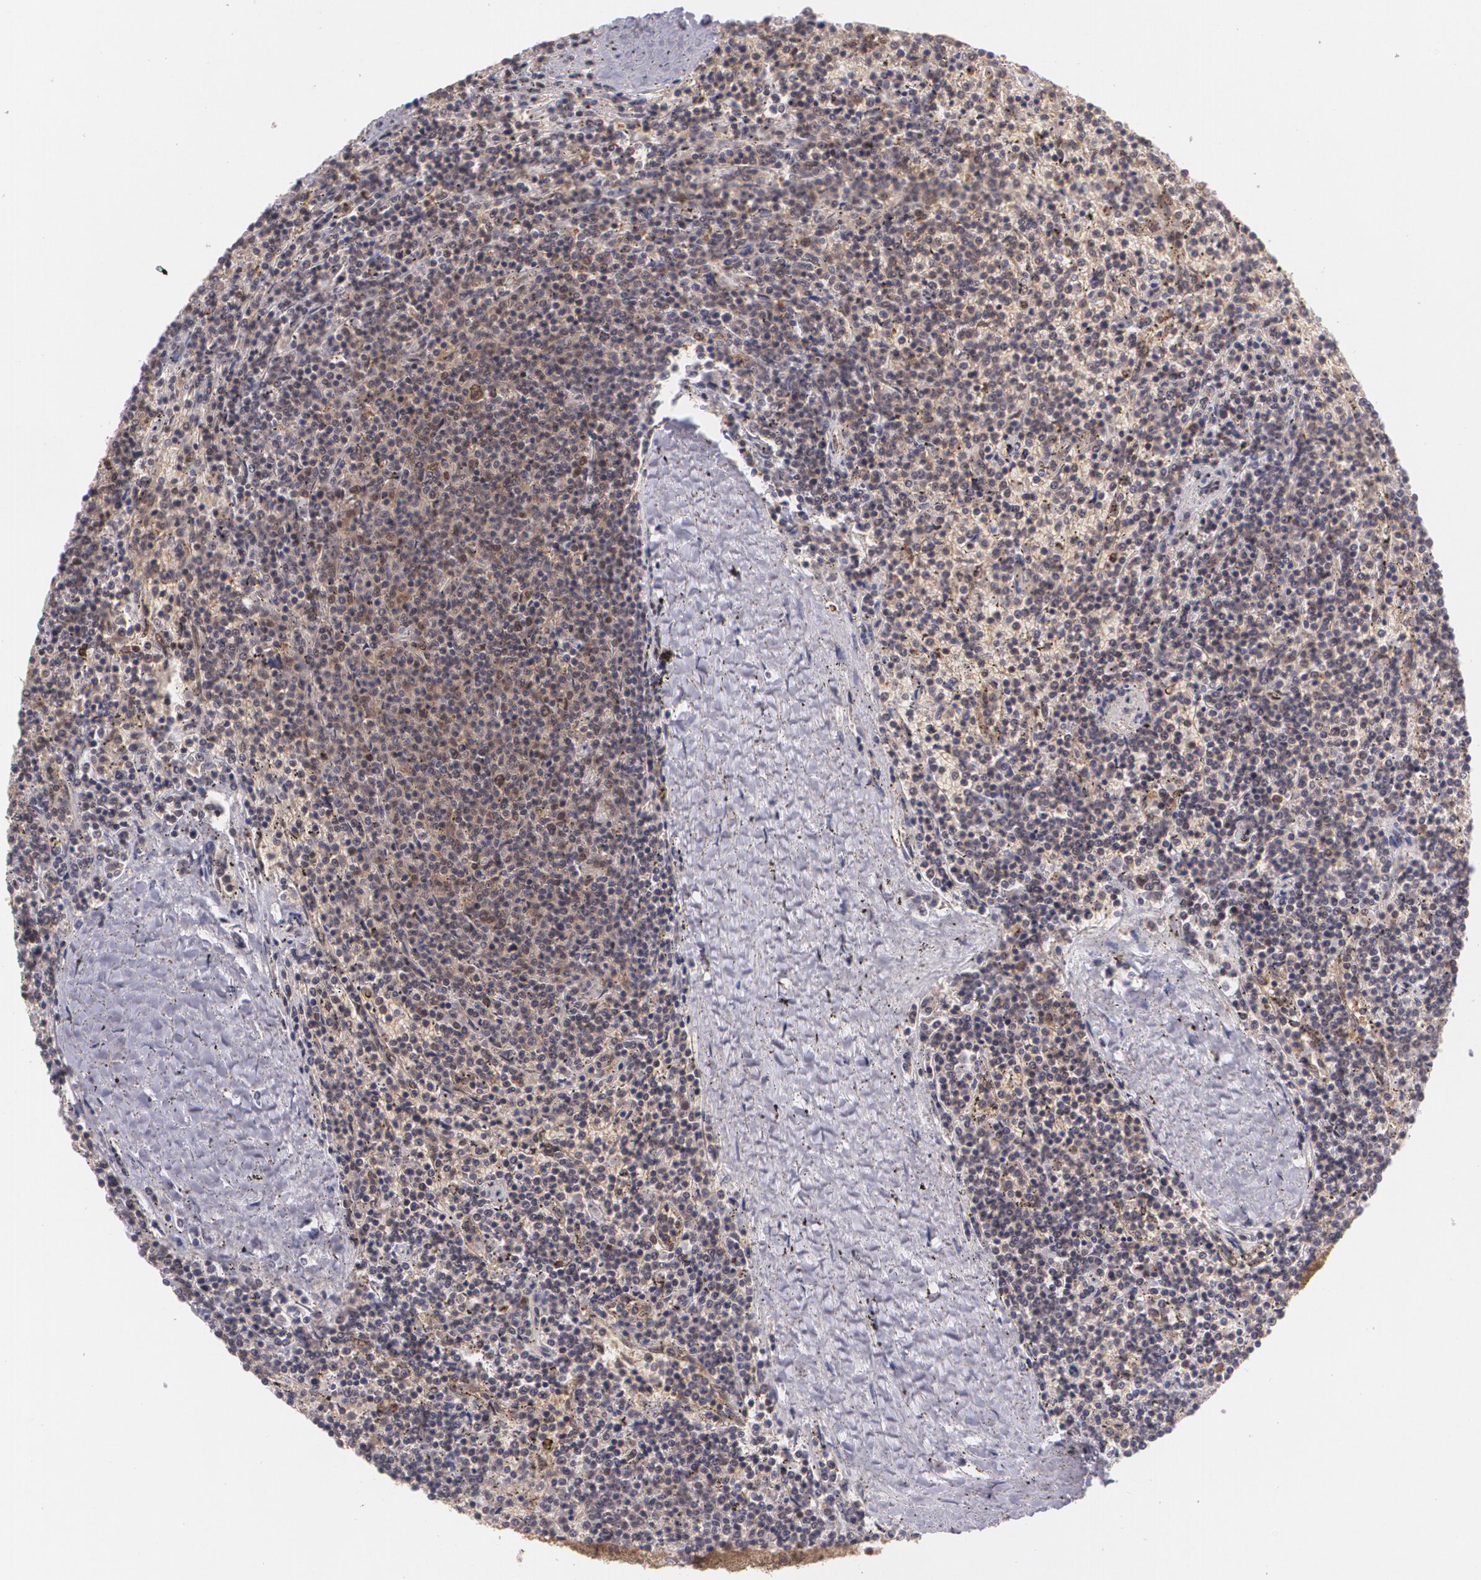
{"staining": {"intensity": "moderate", "quantity": "25%-75%", "location": "cytoplasmic/membranous,nuclear"}, "tissue": "lymphoma", "cell_type": "Tumor cells", "image_type": "cancer", "snomed": [{"axis": "morphology", "description": "Malignant lymphoma, non-Hodgkin's type, Low grade"}, {"axis": "topography", "description": "Spleen"}], "caption": "IHC staining of malignant lymphoma, non-Hodgkin's type (low-grade), which reveals medium levels of moderate cytoplasmic/membranous and nuclear staining in approximately 25%-75% of tumor cells indicating moderate cytoplasmic/membranous and nuclear protein expression. The staining was performed using DAB (3,3'-diaminobenzidine) (brown) for protein detection and nuclei were counterstained in hematoxylin (blue).", "gene": "CUL2", "patient": {"sex": "female", "age": 50}}